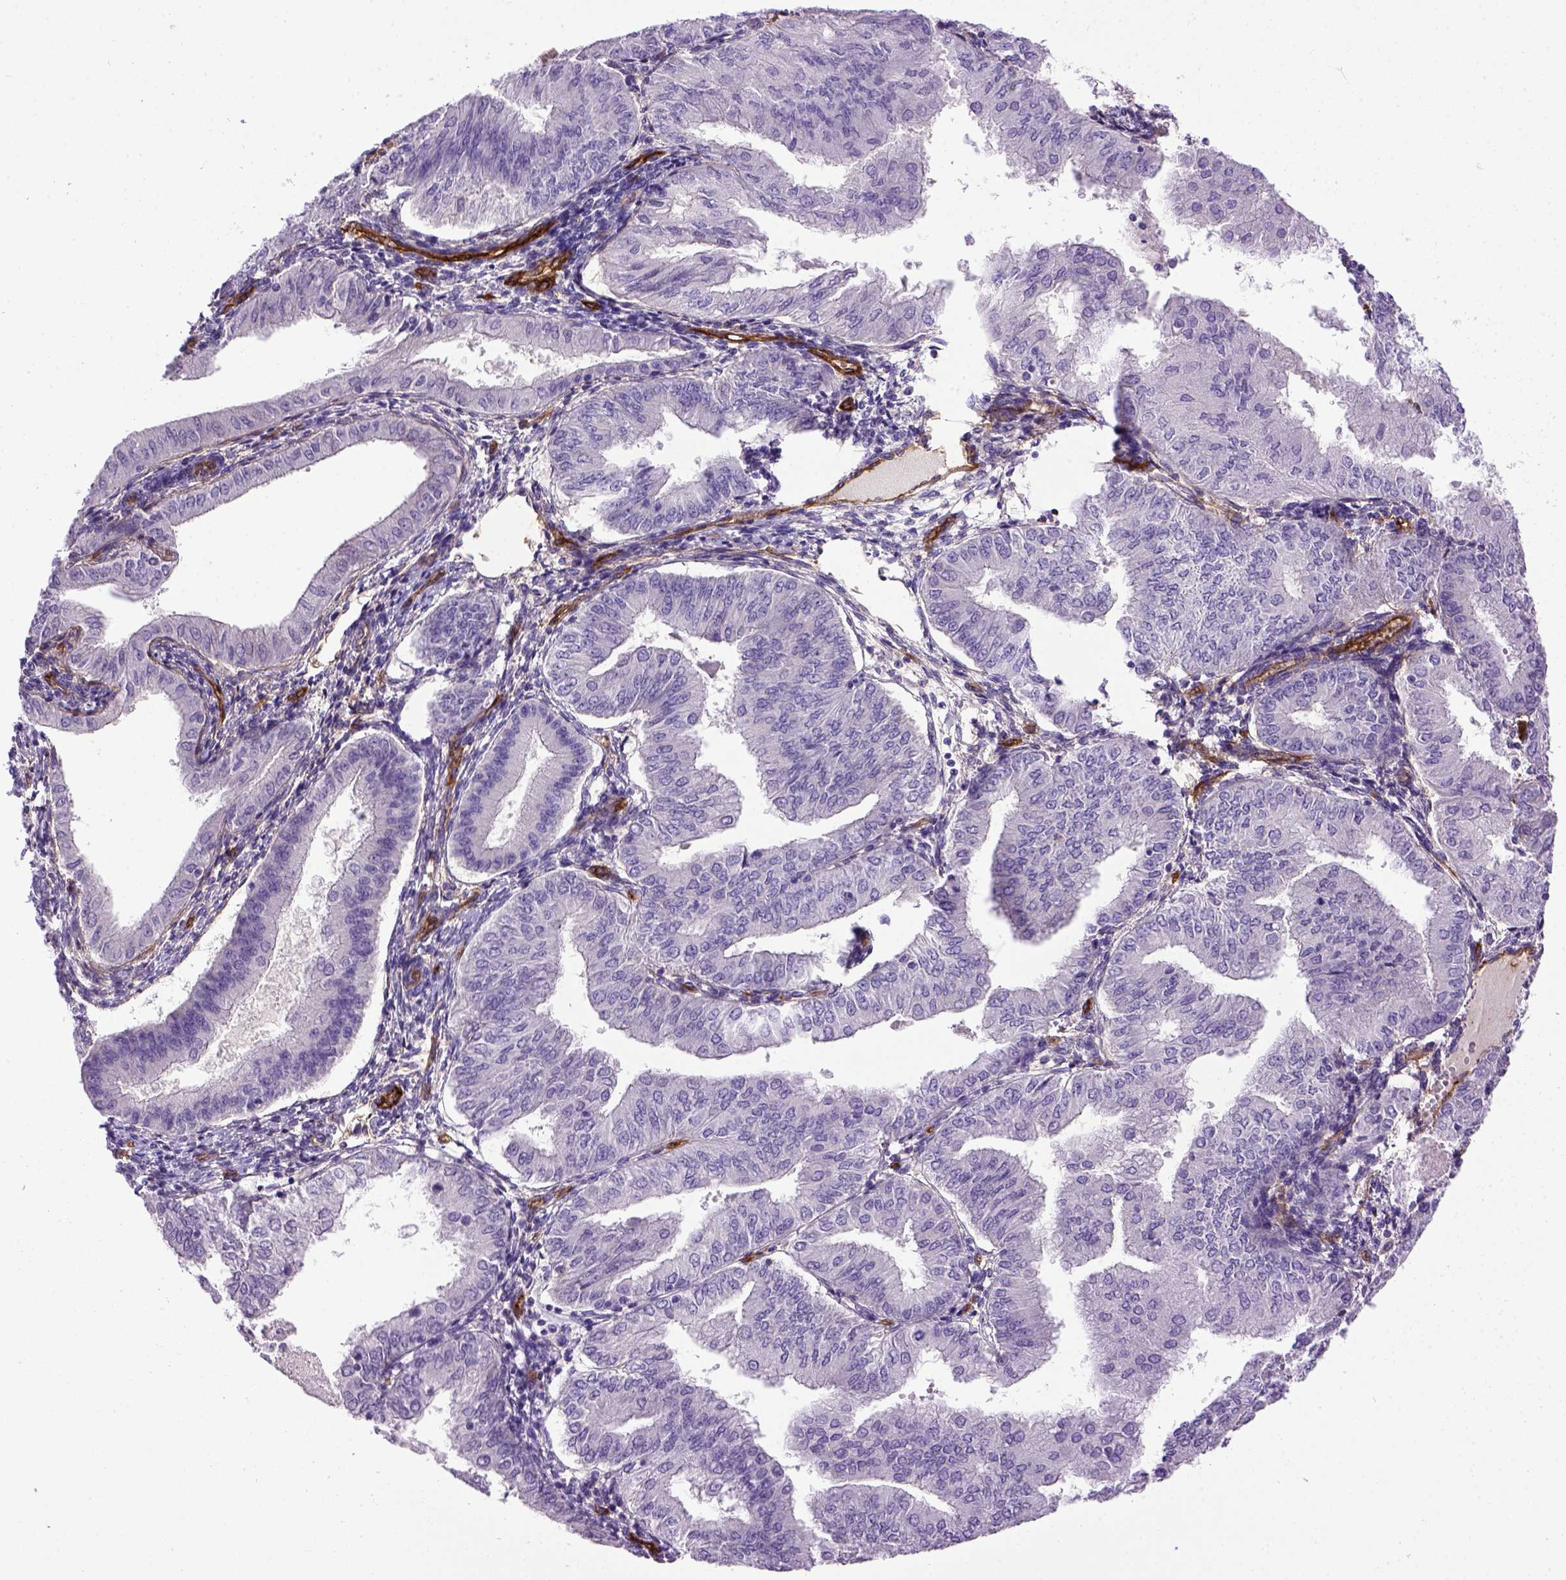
{"staining": {"intensity": "negative", "quantity": "none", "location": "none"}, "tissue": "endometrial cancer", "cell_type": "Tumor cells", "image_type": "cancer", "snomed": [{"axis": "morphology", "description": "Adenocarcinoma, NOS"}, {"axis": "topography", "description": "Endometrium"}], "caption": "Immunohistochemistry photomicrograph of neoplastic tissue: human endometrial cancer stained with DAB (3,3'-diaminobenzidine) demonstrates no significant protein staining in tumor cells. The staining is performed using DAB (3,3'-diaminobenzidine) brown chromogen with nuclei counter-stained in using hematoxylin.", "gene": "ENG", "patient": {"sex": "female", "age": 53}}